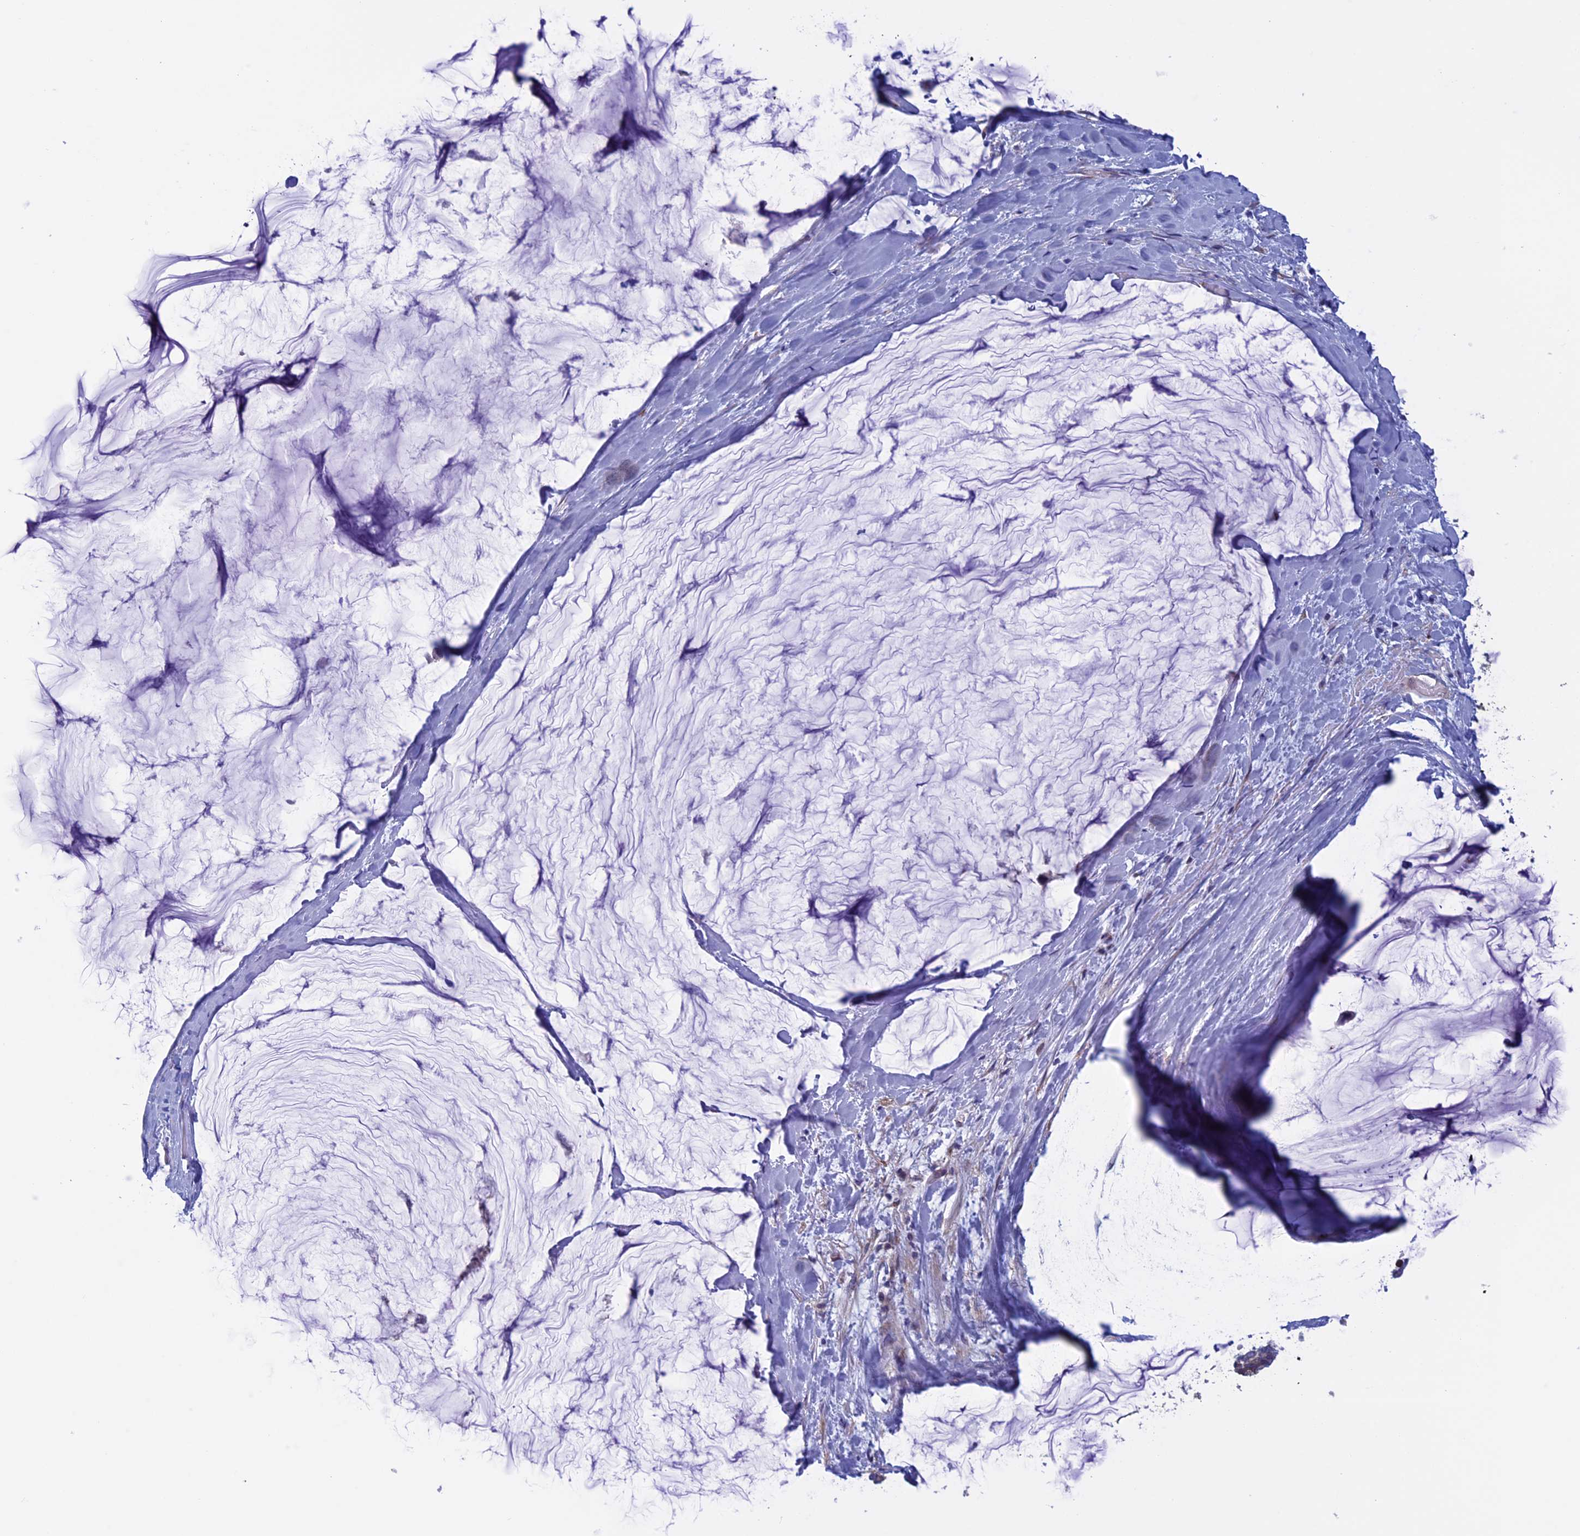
{"staining": {"intensity": "negative", "quantity": "none", "location": "none"}, "tissue": "ovarian cancer", "cell_type": "Tumor cells", "image_type": "cancer", "snomed": [{"axis": "morphology", "description": "Cystadenocarcinoma, mucinous, NOS"}, {"axis": "topography", "description": "Ovary"}], "caption": "Human ovarian cancer stained for a protein using IHC shows no expression in tumor cells.", "gene": "BCL2L10", "patient": {"sex": "female", "age": 39}}